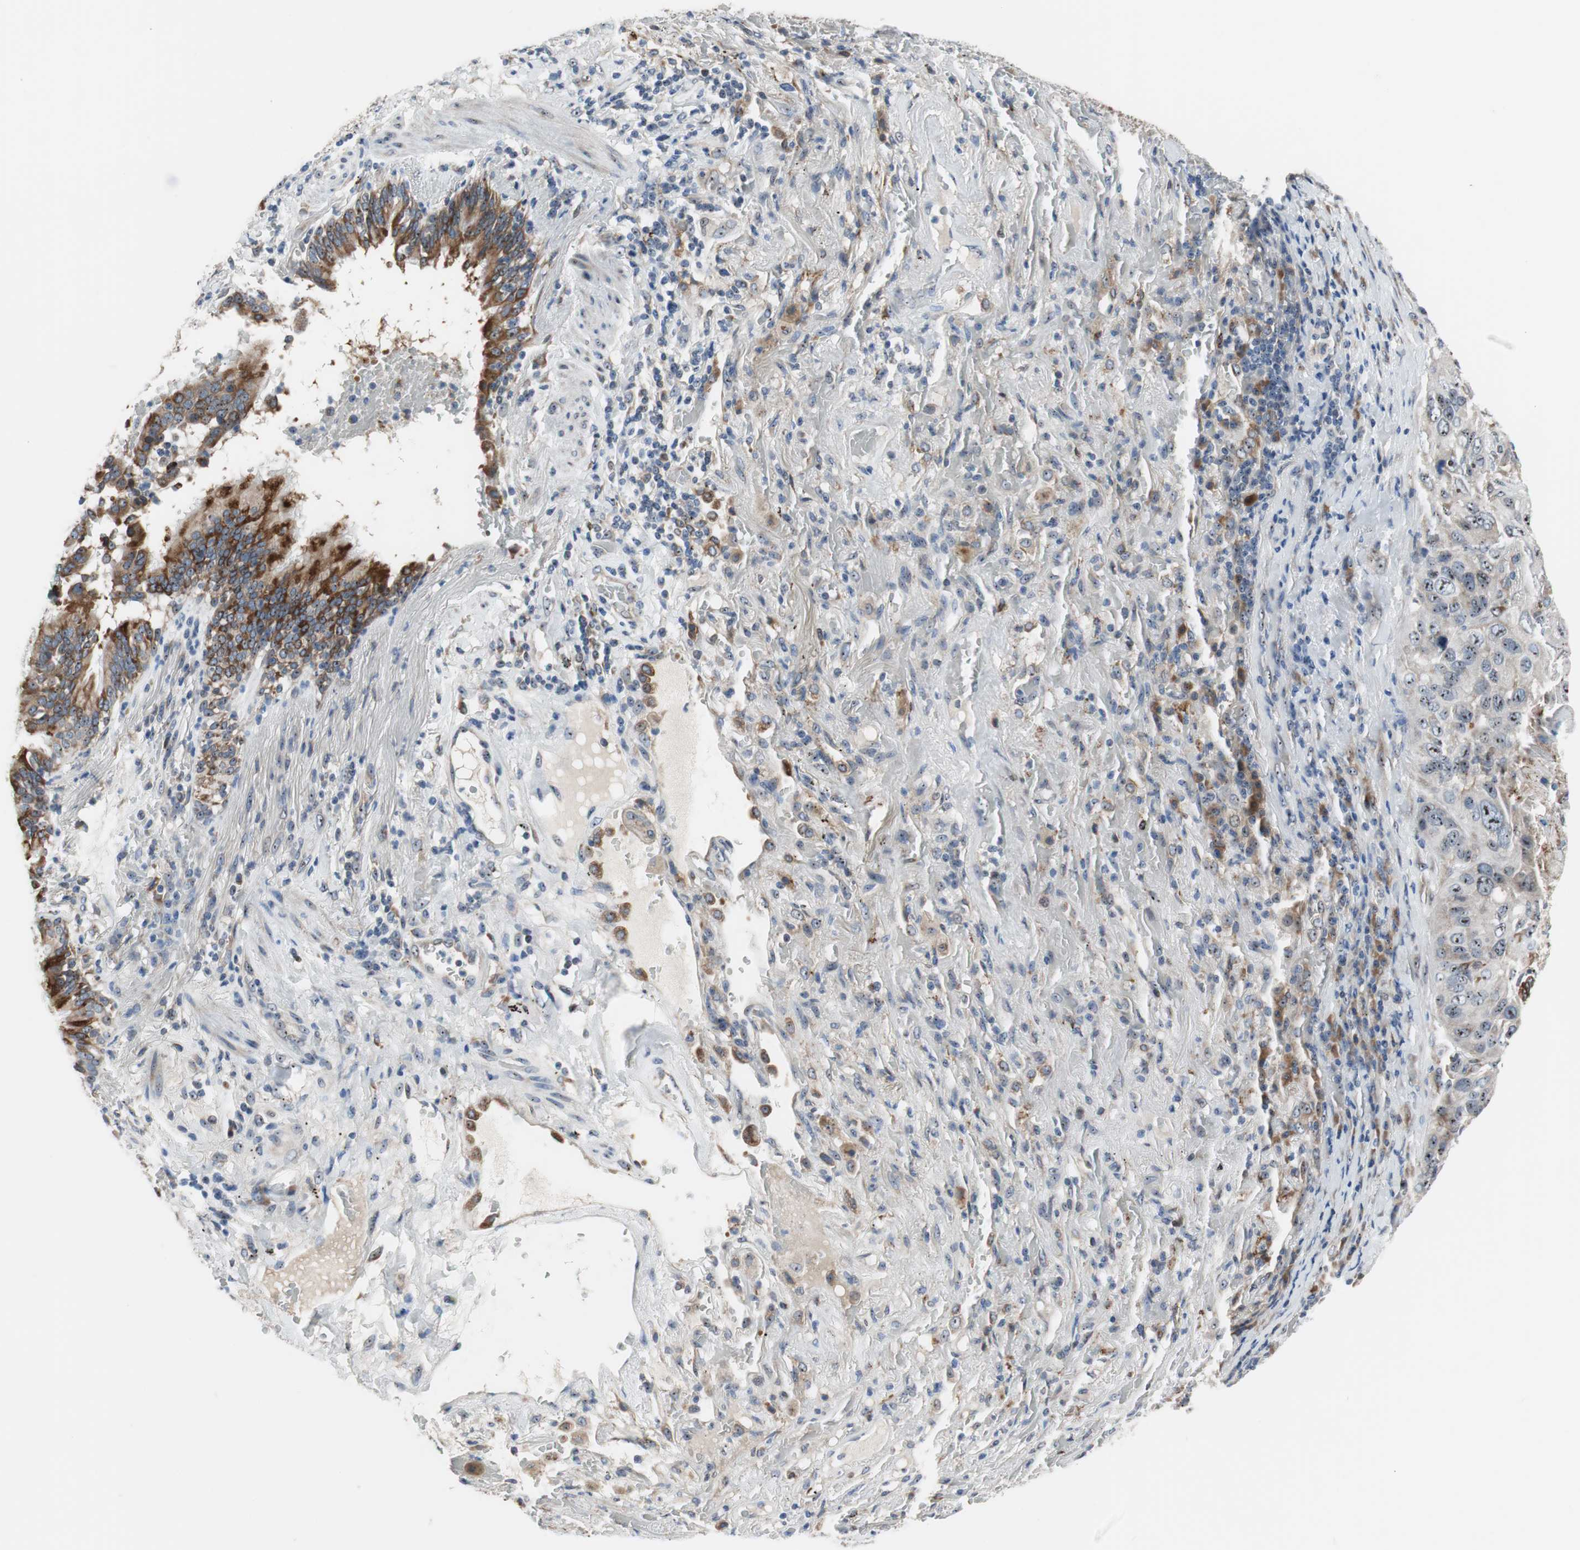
{"staining": {"intensity": "weak", "quantity": ">75%", "location": "cytoplasmic/membranous,nuclear"}, "tissue": "lung cancer", "cell_type": "Tumor cells", "image_type": "cancer", "snomed": [{"axis": "morphology", "description": "Squamous cell carcinoma, NOS"}, {"axis": "topography", "description": "Lung"}], "caption": "Brown immunohistochemical staining in human lung squamous cell carcinoma reveals weak cytoplasmic/membranous and nuclear positivity in about >75% of tumor cells. The staining was performed using DAB, with brown indicating positive protein expression. Nuclei are stained blue with hematoxylin.", "gene": "TMED7", "patient": {"sex": "male", "age": 57}}